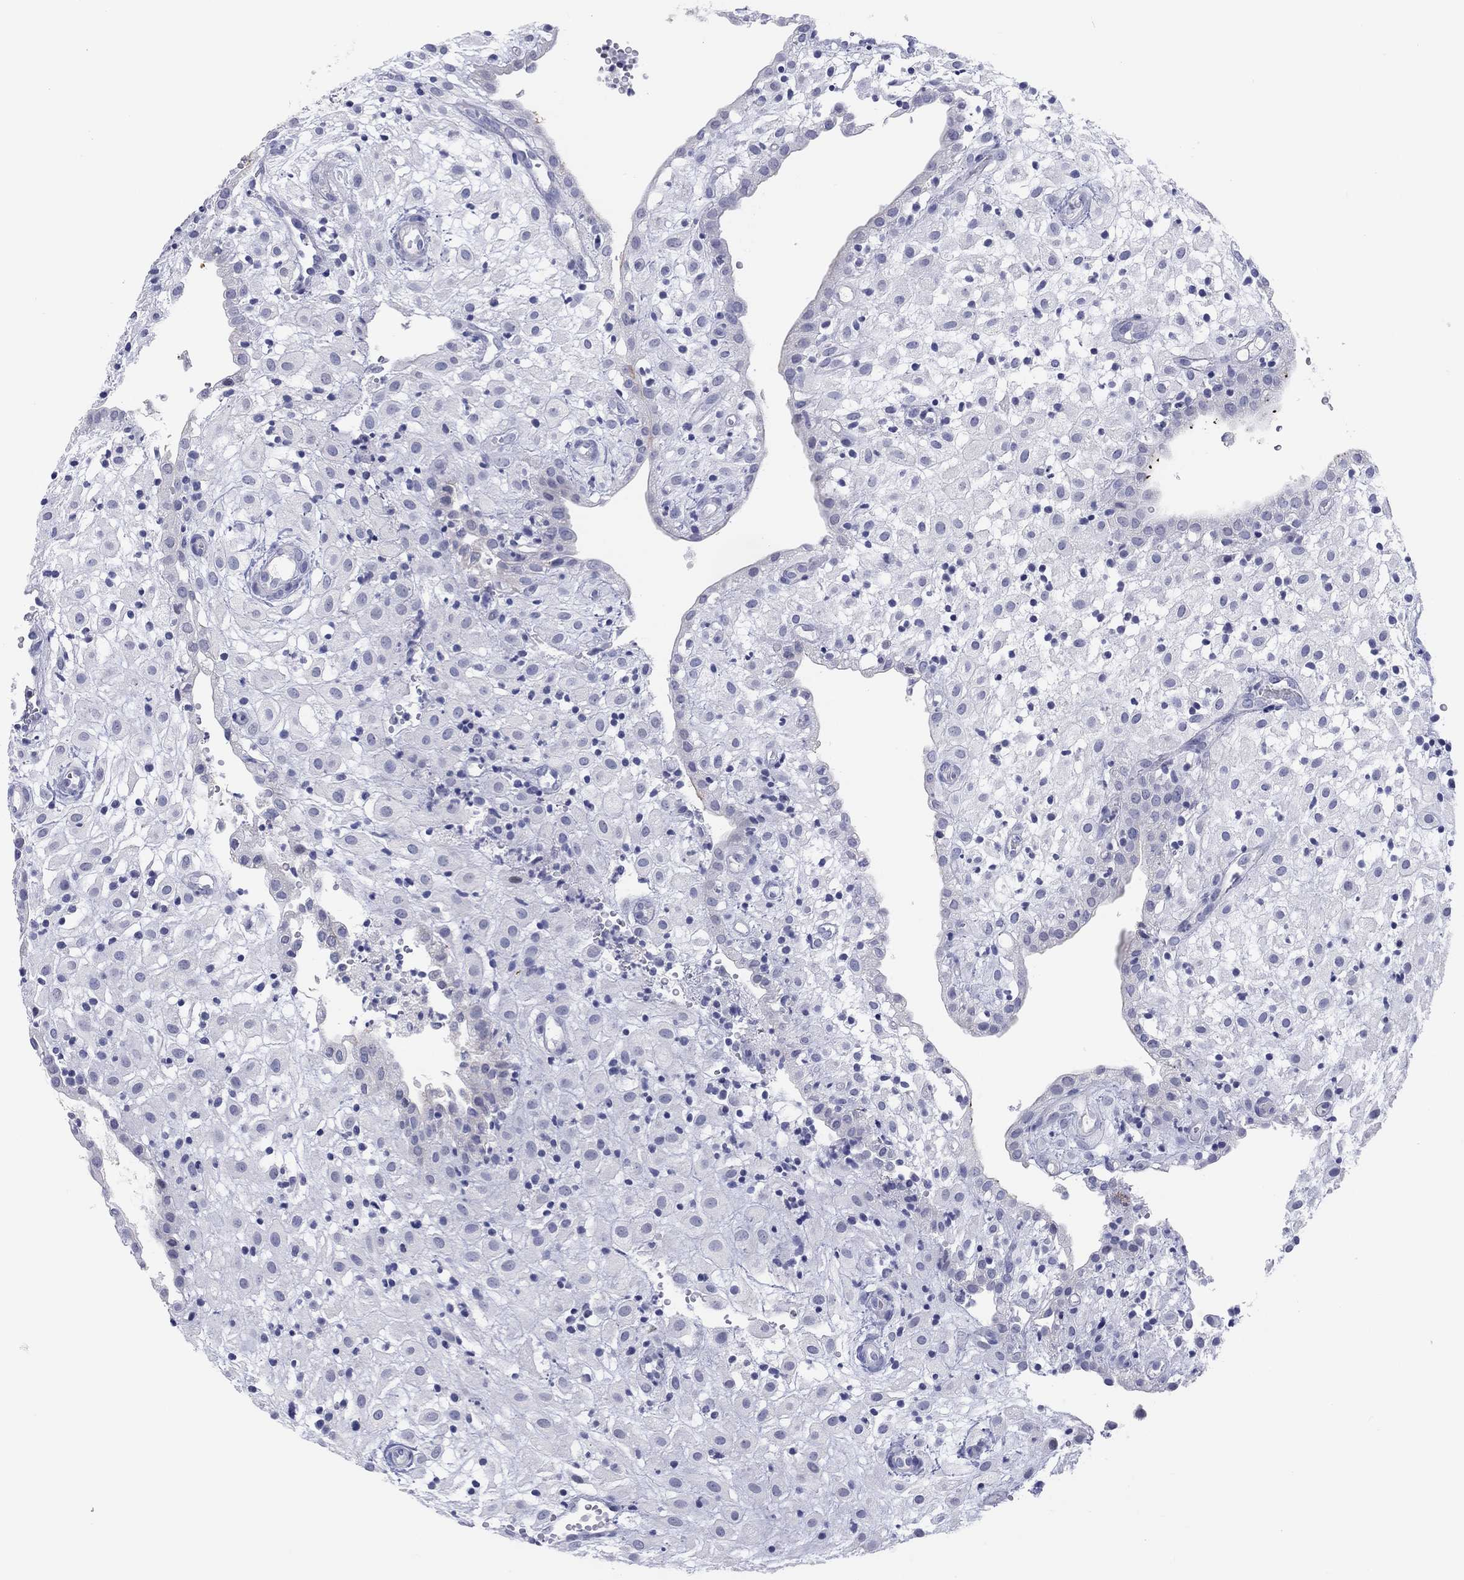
{"staining": {"intensity": "negative", "quantity": "none", "location": "none"}, "tissue": "placenta", "cell_type": "Decidual cells", "image_type": "normal", "snomed": [{"axis": "morphology", "description": "Normal tissue, NOS"}, {"axis": "topography", "description": "Placenta"}], "caption": "The immunohistochemistry (IHC) histopathology image has no significant expression in decidual cells of placenta. (DAB (3,3'-diaminobenzidine) immunohistochemistry, high magnification).", "gene": "CPNE6", "patient": {"sex": "female", "age": 24}}